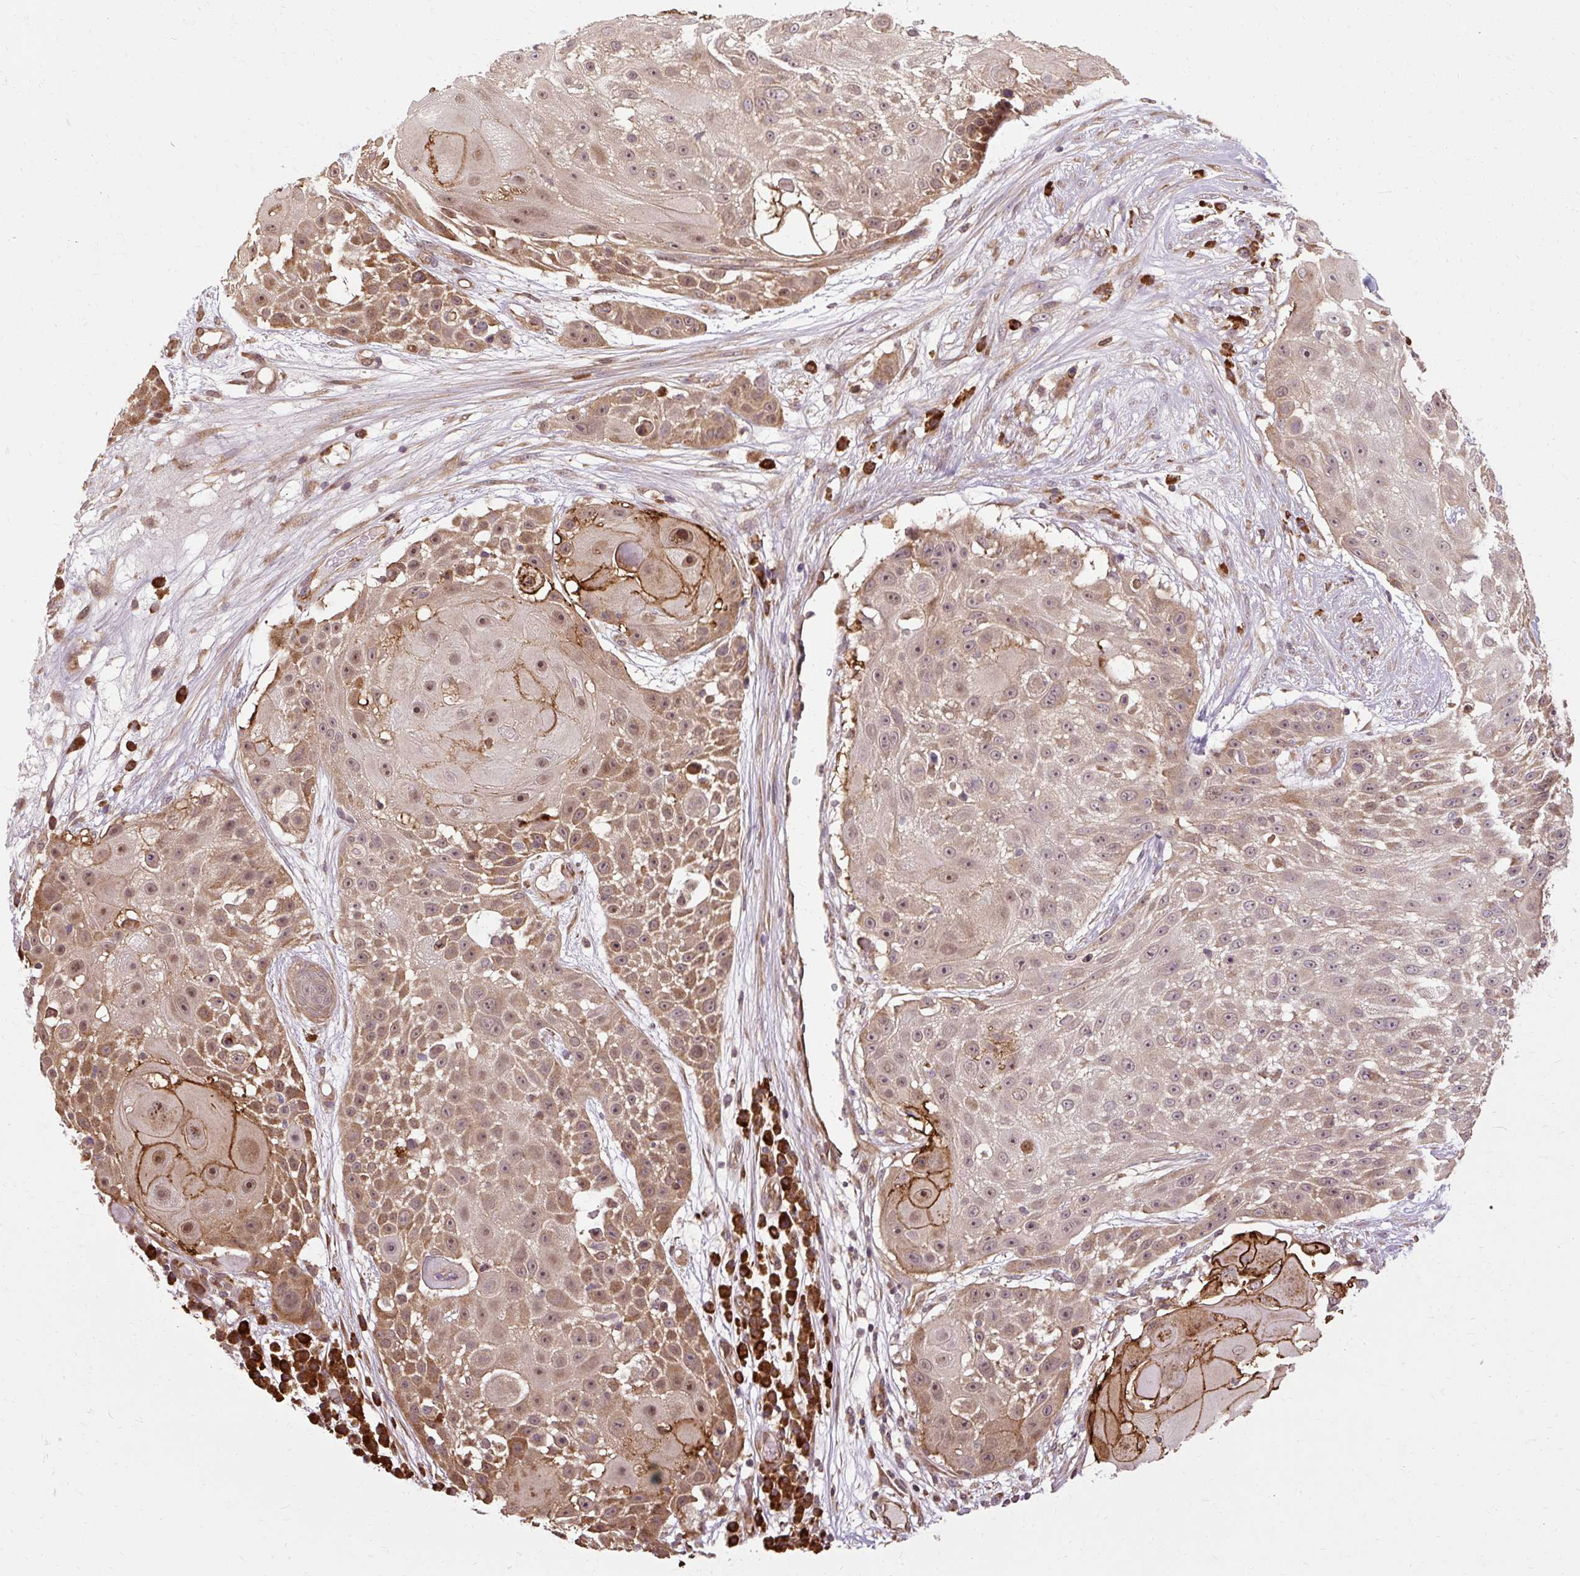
{"staining": {"intensity": "moderate", "quantity": ">75%", "location": "cytoplasmic/membranous"}, "tissue": "skin cancer", "cell_type": "Tumor cells", "image_type": "cancer", "snomed": [{"axis": "morphology", "description": "Squamous cell carcinoma, NOS"}, {"axis": "topography", "description": "Skin"}], "caption": "This is an image of IHC staining of skin squamous cell carcinoma, which shows moderate staining in the cytoplasmic/membranous of tumor cells.", "gene": "FLRT1", "patient": {"sex": "female", "age": 86}}